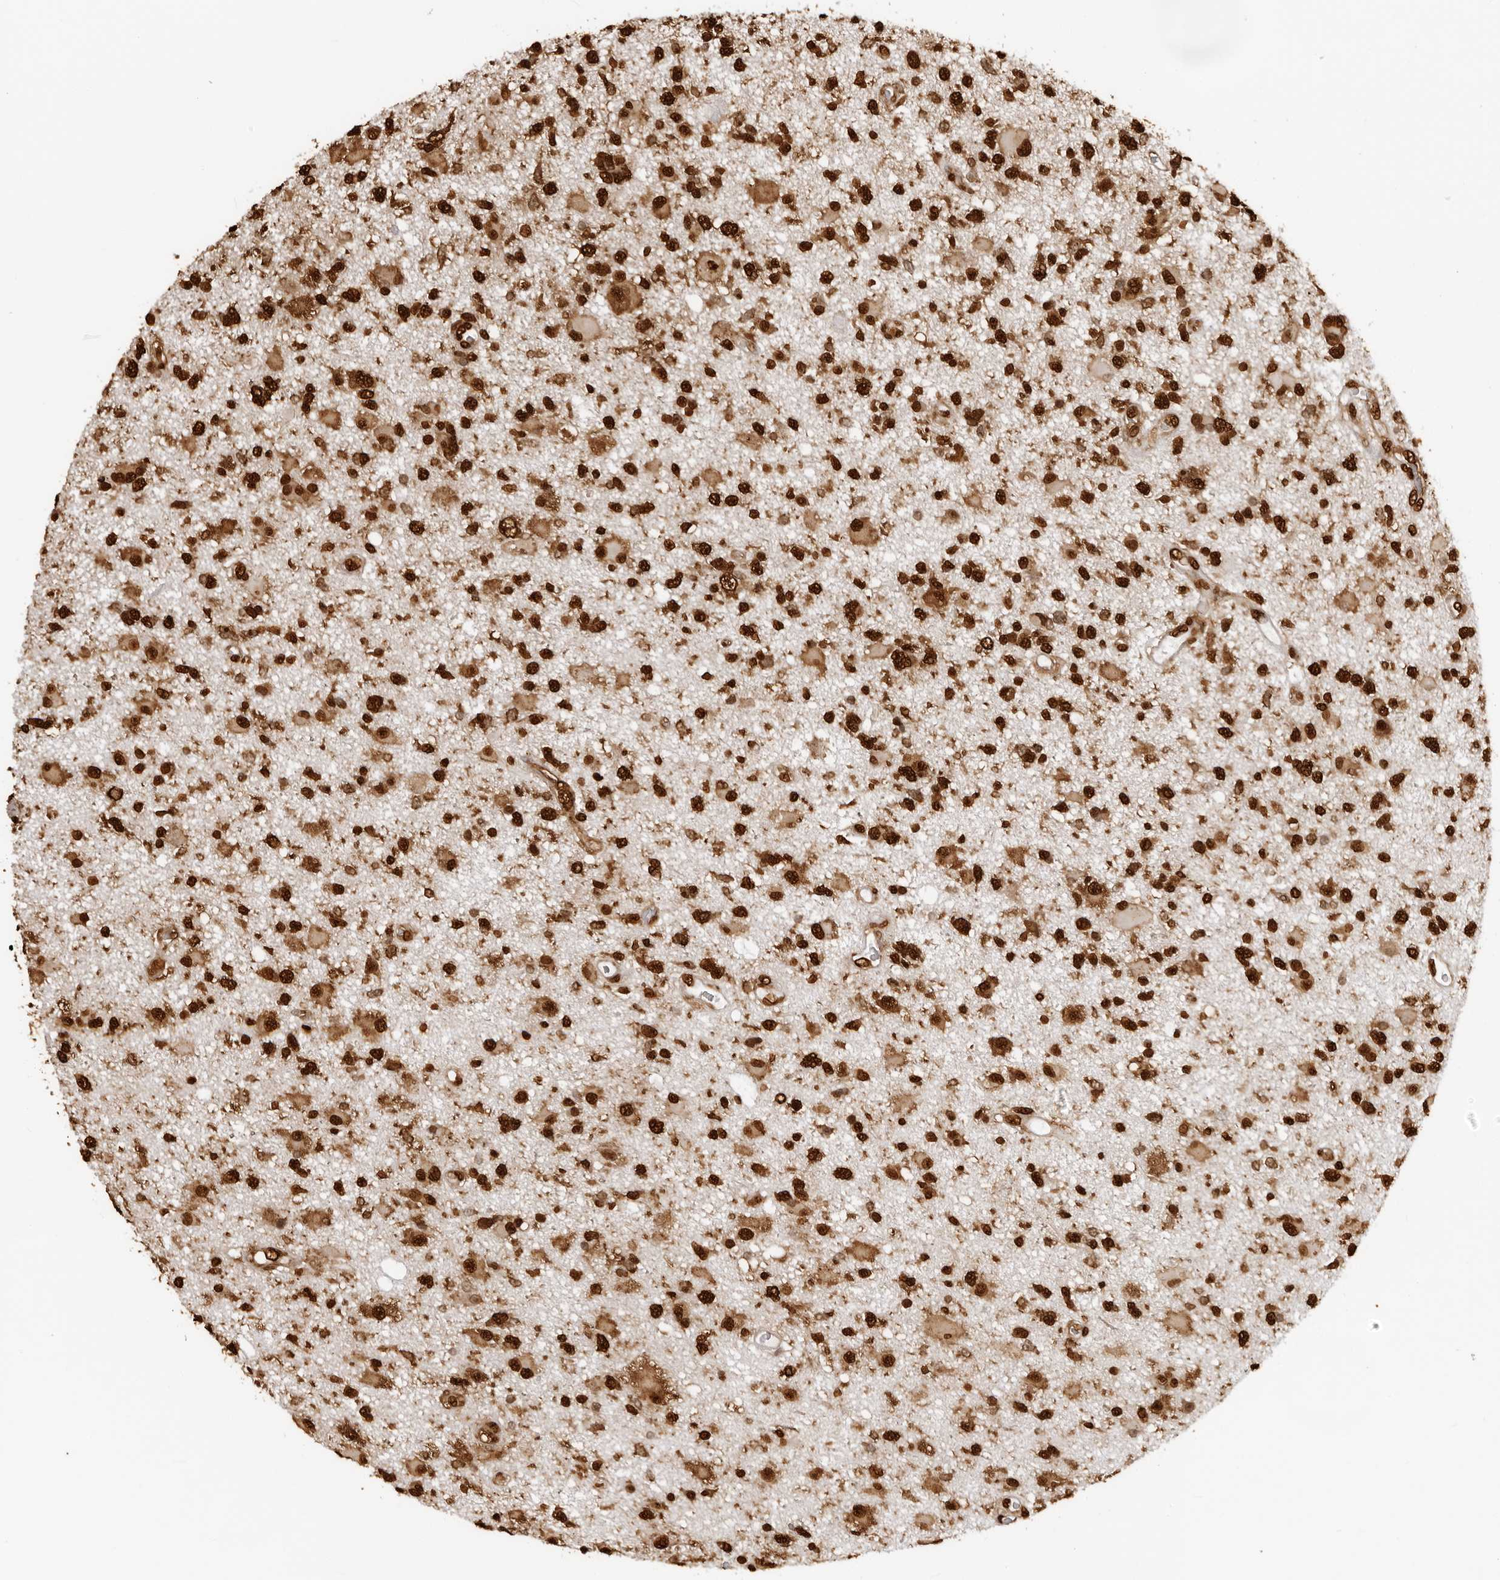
{"staining": {"intensity": "strong", "quantity": ">75%", "location": "nuclear"}, "tissue": "glioma", "cell_type": "Tumor cells", "image_type": "cancer", "snomed": [{"axis": "morphology", "description": "Glioma, malignant, High grade"}, {"axis": "topography", "description": "Brain"}], "caption": "This is an image of immunohistochemistry (IHC) staining of malignant glioma (high-grade), which shows strong staining in the nuclear of tumor cells.", "gene": "ZFP91", "patient": {"sex": "male", "age": 33}}